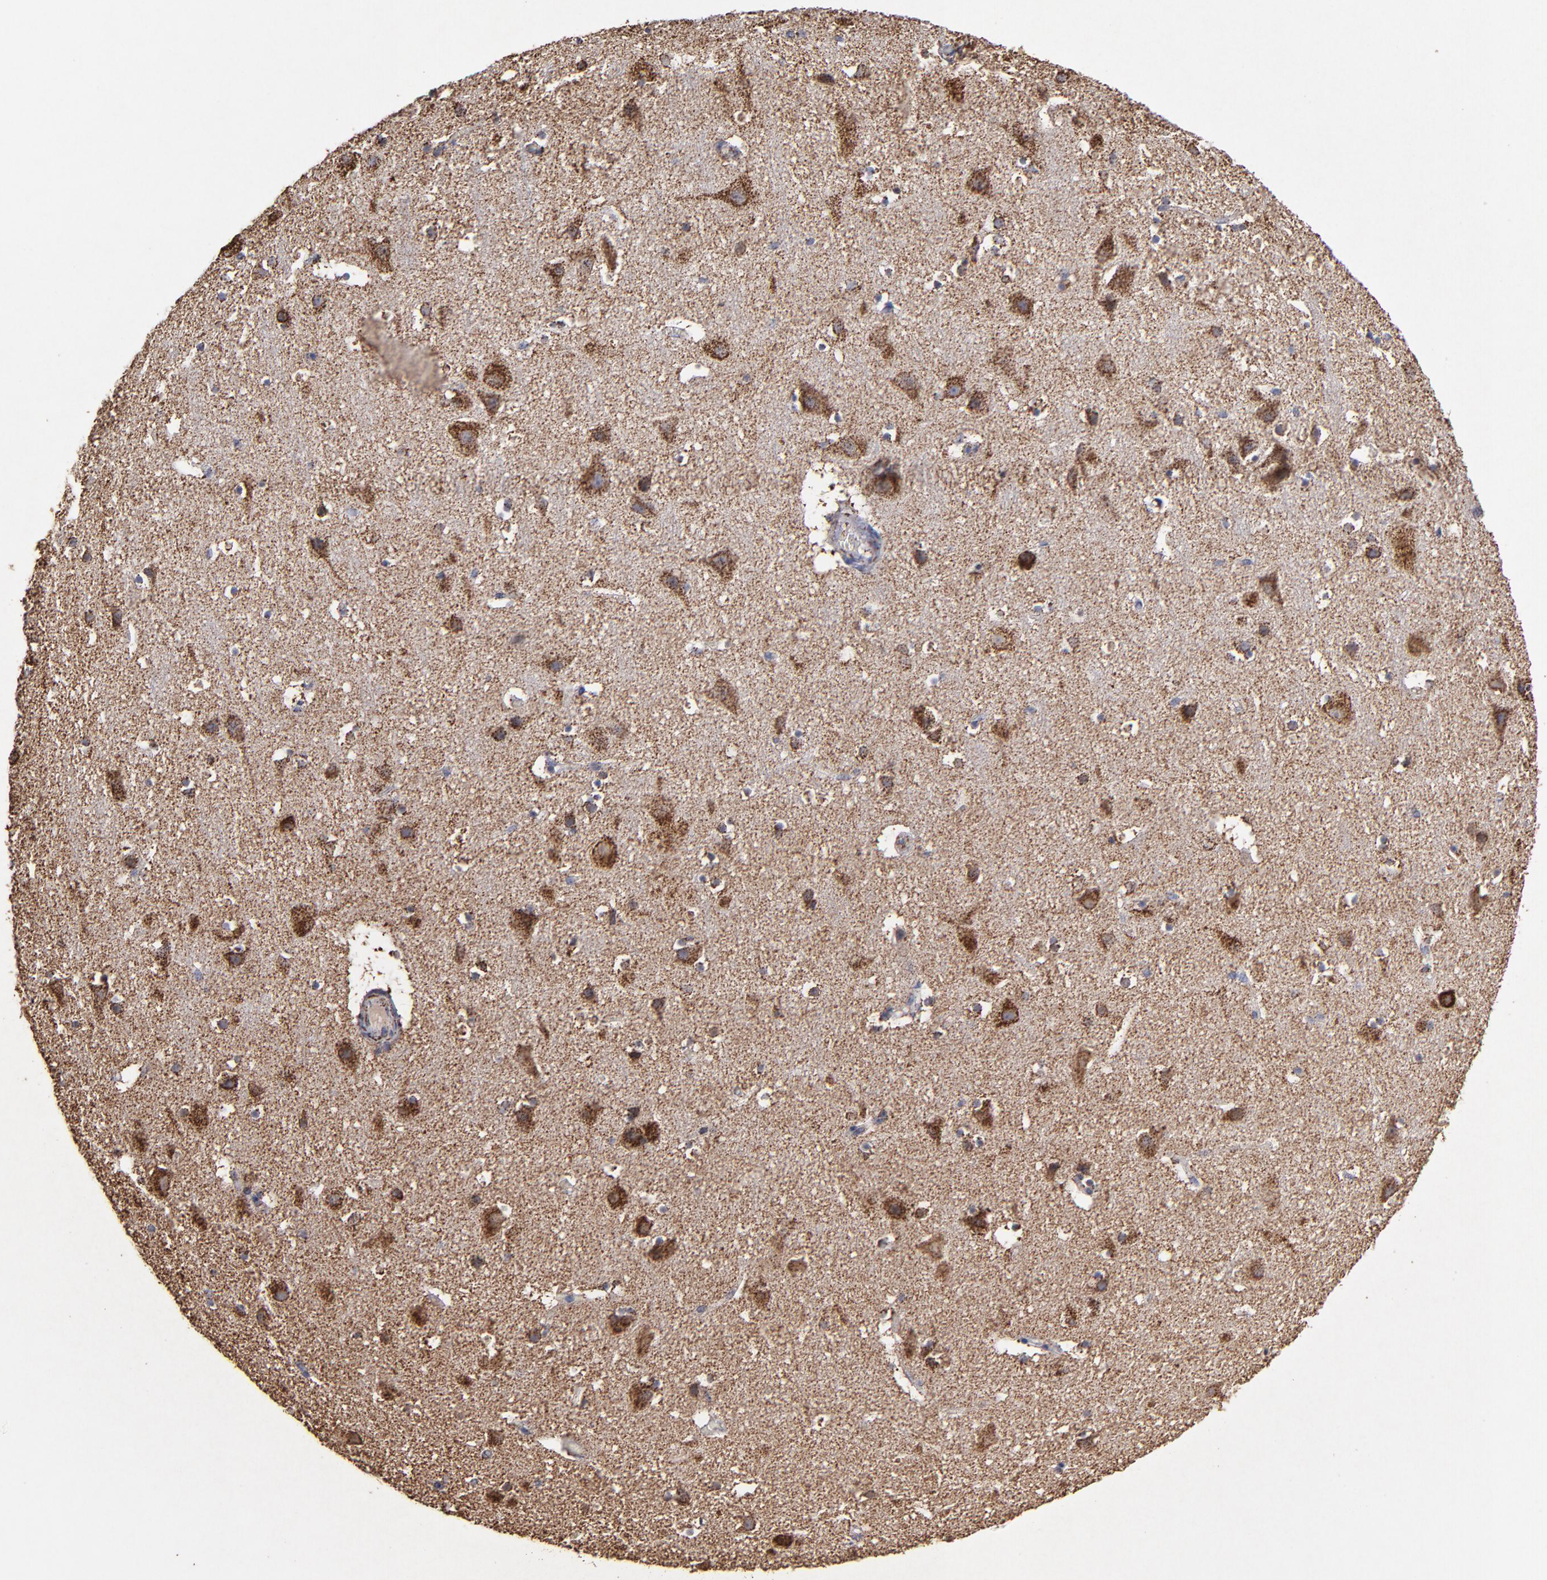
{"staining": {"intensity": "moderate", "quantity": "25%-75%", "location": "cytoplasmic/membranous"}, "tissue": "cerebral cortex", "cell_type": "Endothelial cells", "image_type": "normal", "snomed": [{"axis": "morphology", "description": "Normal tissue, NOS"}, {"axis": "topography", "description": "Cerebral cortex"}], "caption": "IHC of normal cerebral cortex displays medium levels of moderate cytoplasmic/membranous positivity in approximately 25%-75% of endothelial cells.", "gene": "SOD2", "patient": {"sex": "male", "age": 45}}